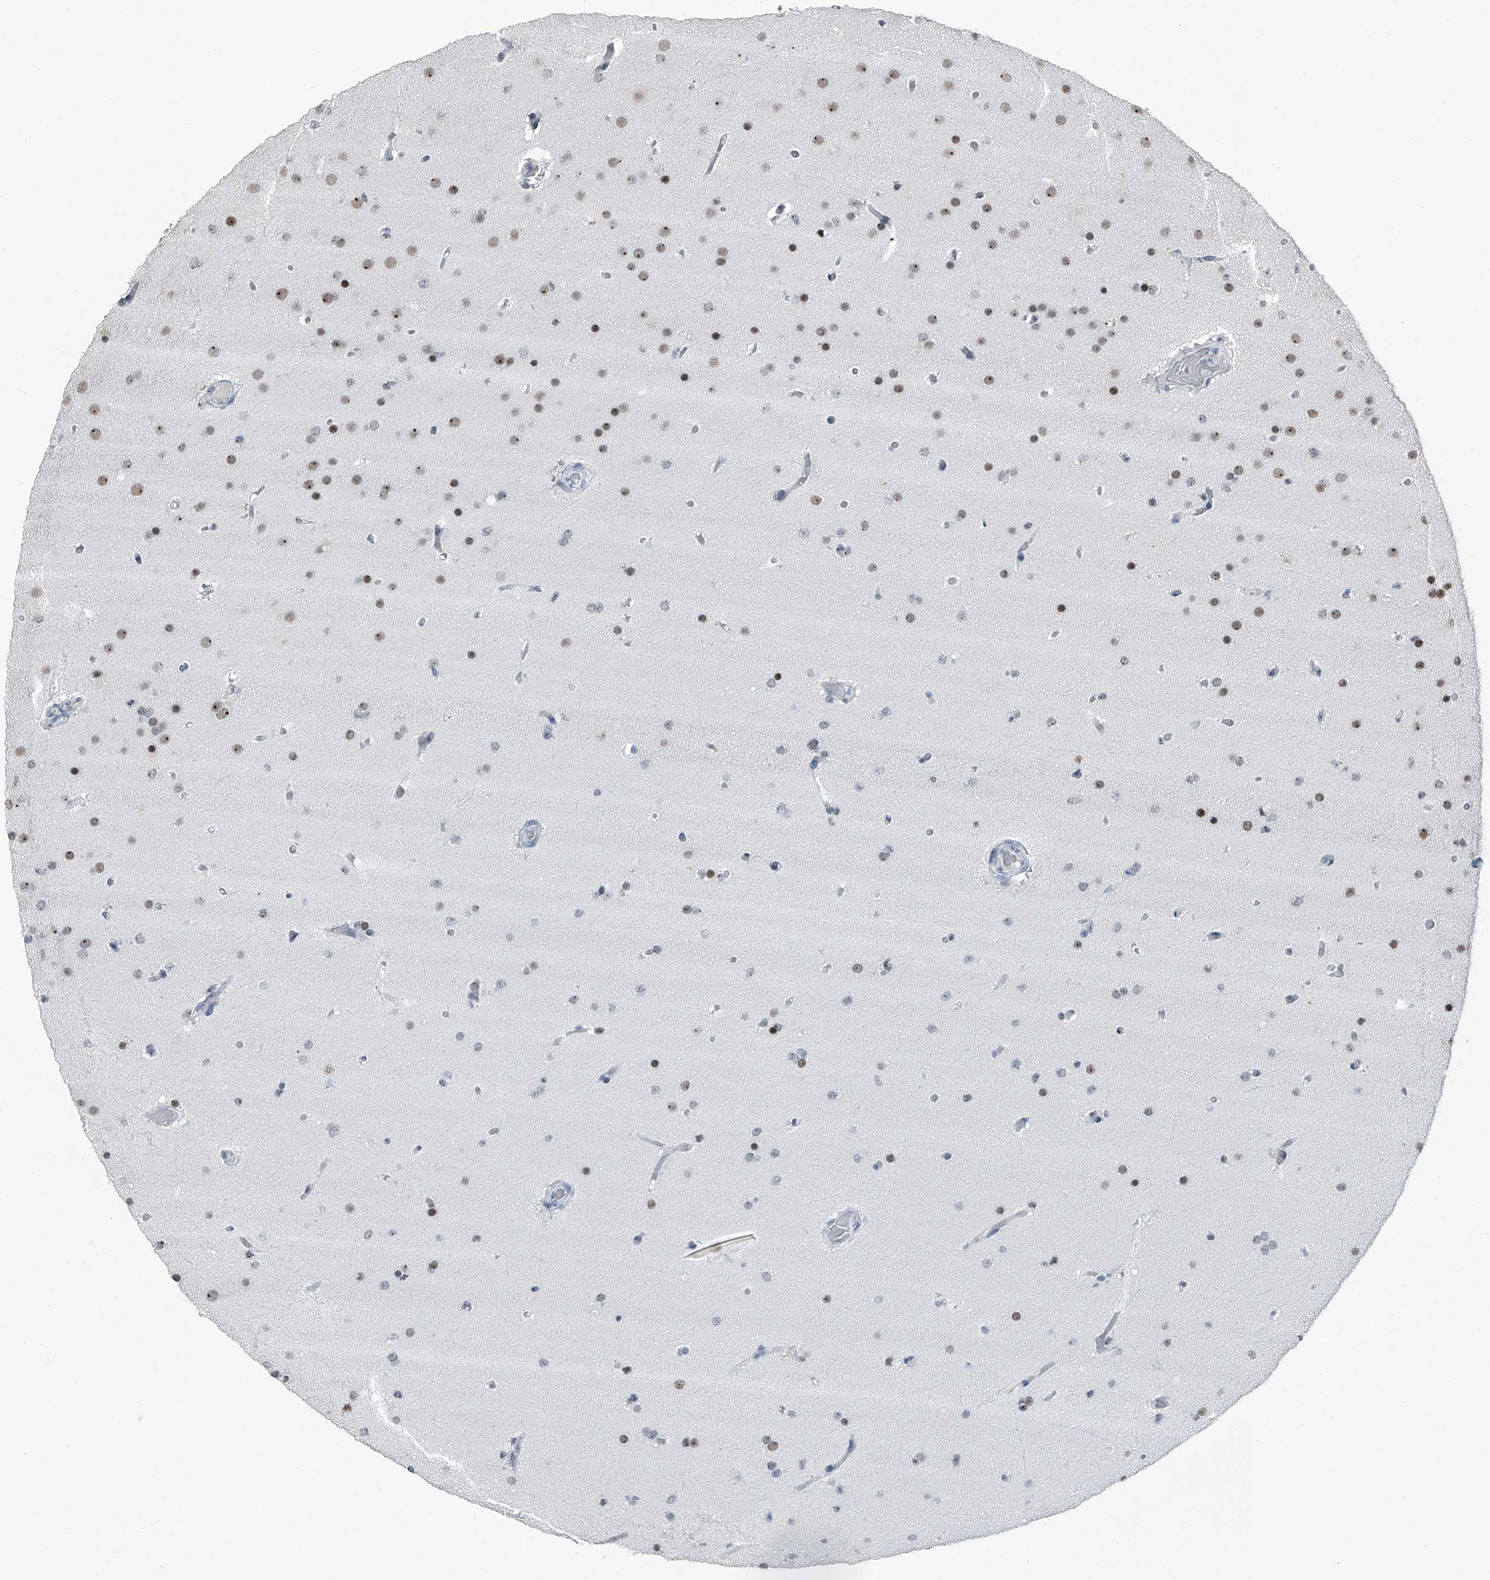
{"staining": {"intensity": "moderate", "quantity": "<25%", "location": "nuclear"}, "tissue": "glioma", "cell_type": "Tumor cells", "image_type": "cancer", "snomed": [{"axis": "morphology", "description": "Glioma, malignant, High grade"}, {"axis": "topography", "description": "Cerebral cortex"}], "caption": "A high-resolution image shows immunohistochemistry (IHC) staining of high-grade glioma (malignant), which shows moderate nuclear staining in approximately <25% of tumor cells. Immunohistochemistry (ihc) stains the protein in brown and the nuclei are stained blue.", "gene": "TCOF1", "patient": {"sex": "female", "age": 36}}